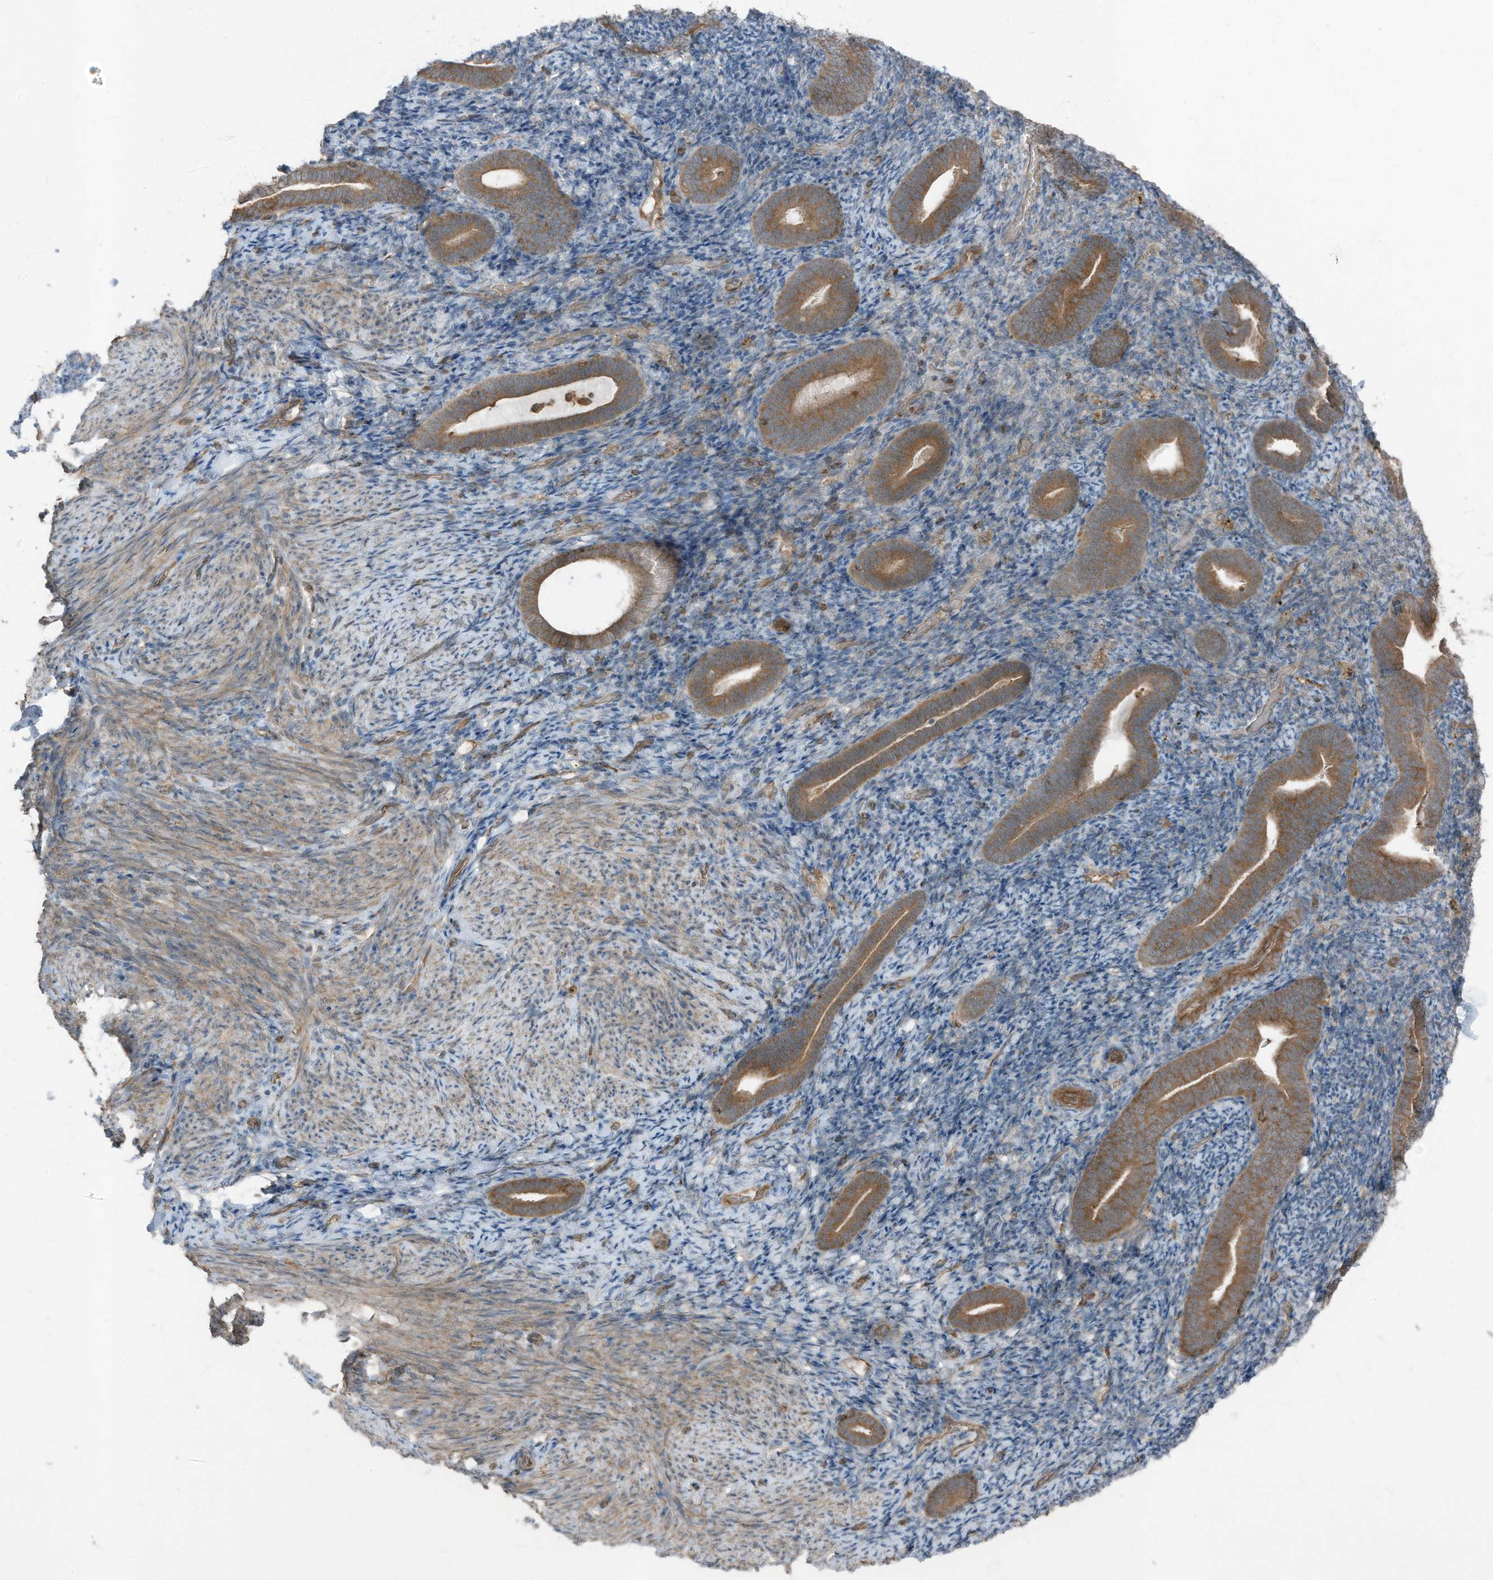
{"staining": {"intensity": "weak", "quantity": "<25%", "location": "cytoplasmic/membranous"}, "tissue": "endometrium", "cell_type": "Cells in endometrial stroma", "image_type": "normal", "snomed": [{"axis": "morphology", "description": "Normal tissue, NOS"}, {"axis": "topography", "description": "Endometrium"}], "caption": "High power microscopy micrograph of an immunohistochemistry (IHC) histopathology image of unremarkable endometrium, revealing no significant expression in cells in endometrial stroma.", "gene": "TXNDC9", "patient": {"sex": "female", "age": 51}}